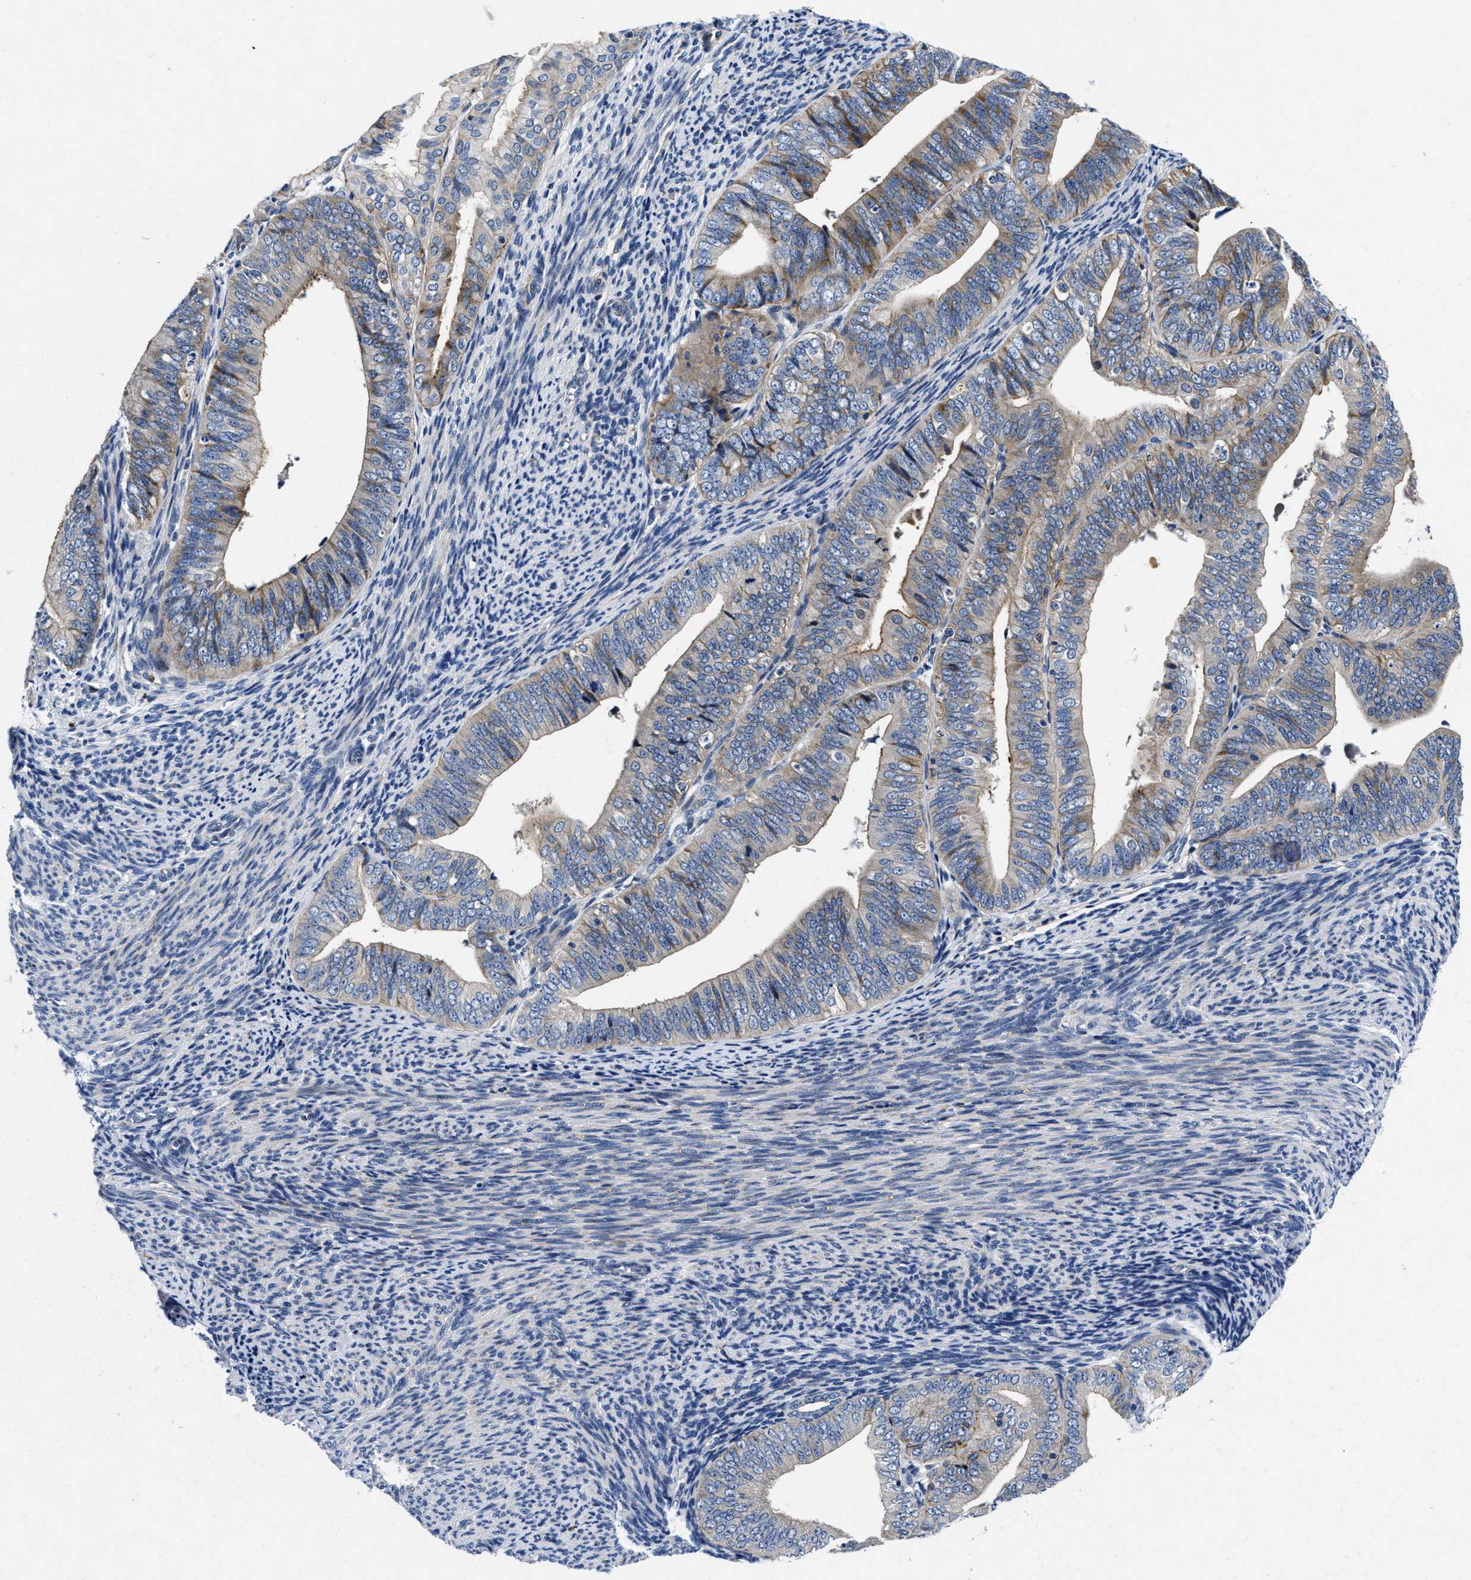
{"staining": {"intensity": "moderate", "quantity": "<25%", "location": "cytoplasmic/membranous"}, "tissue": "endometrial cancer", "cell_type": "Tumor cells", "image_type": "cancer", "snomed": [{"axis": "morphology", "description": "Adenocarcinoma, NOS"}, {"axis": "topography", "description": "Endometrium"}], "caption": "Immunohistochemistry (IHC) photomicrograph of endometrial adenocarcinoma stained for a protein (brown), which displays low levels of moderate cytoplasmic/membranous staining in approximately <25% of tumor cells.", "gene": "LAD1", "patient": {"sex": "female", "age": 63}}